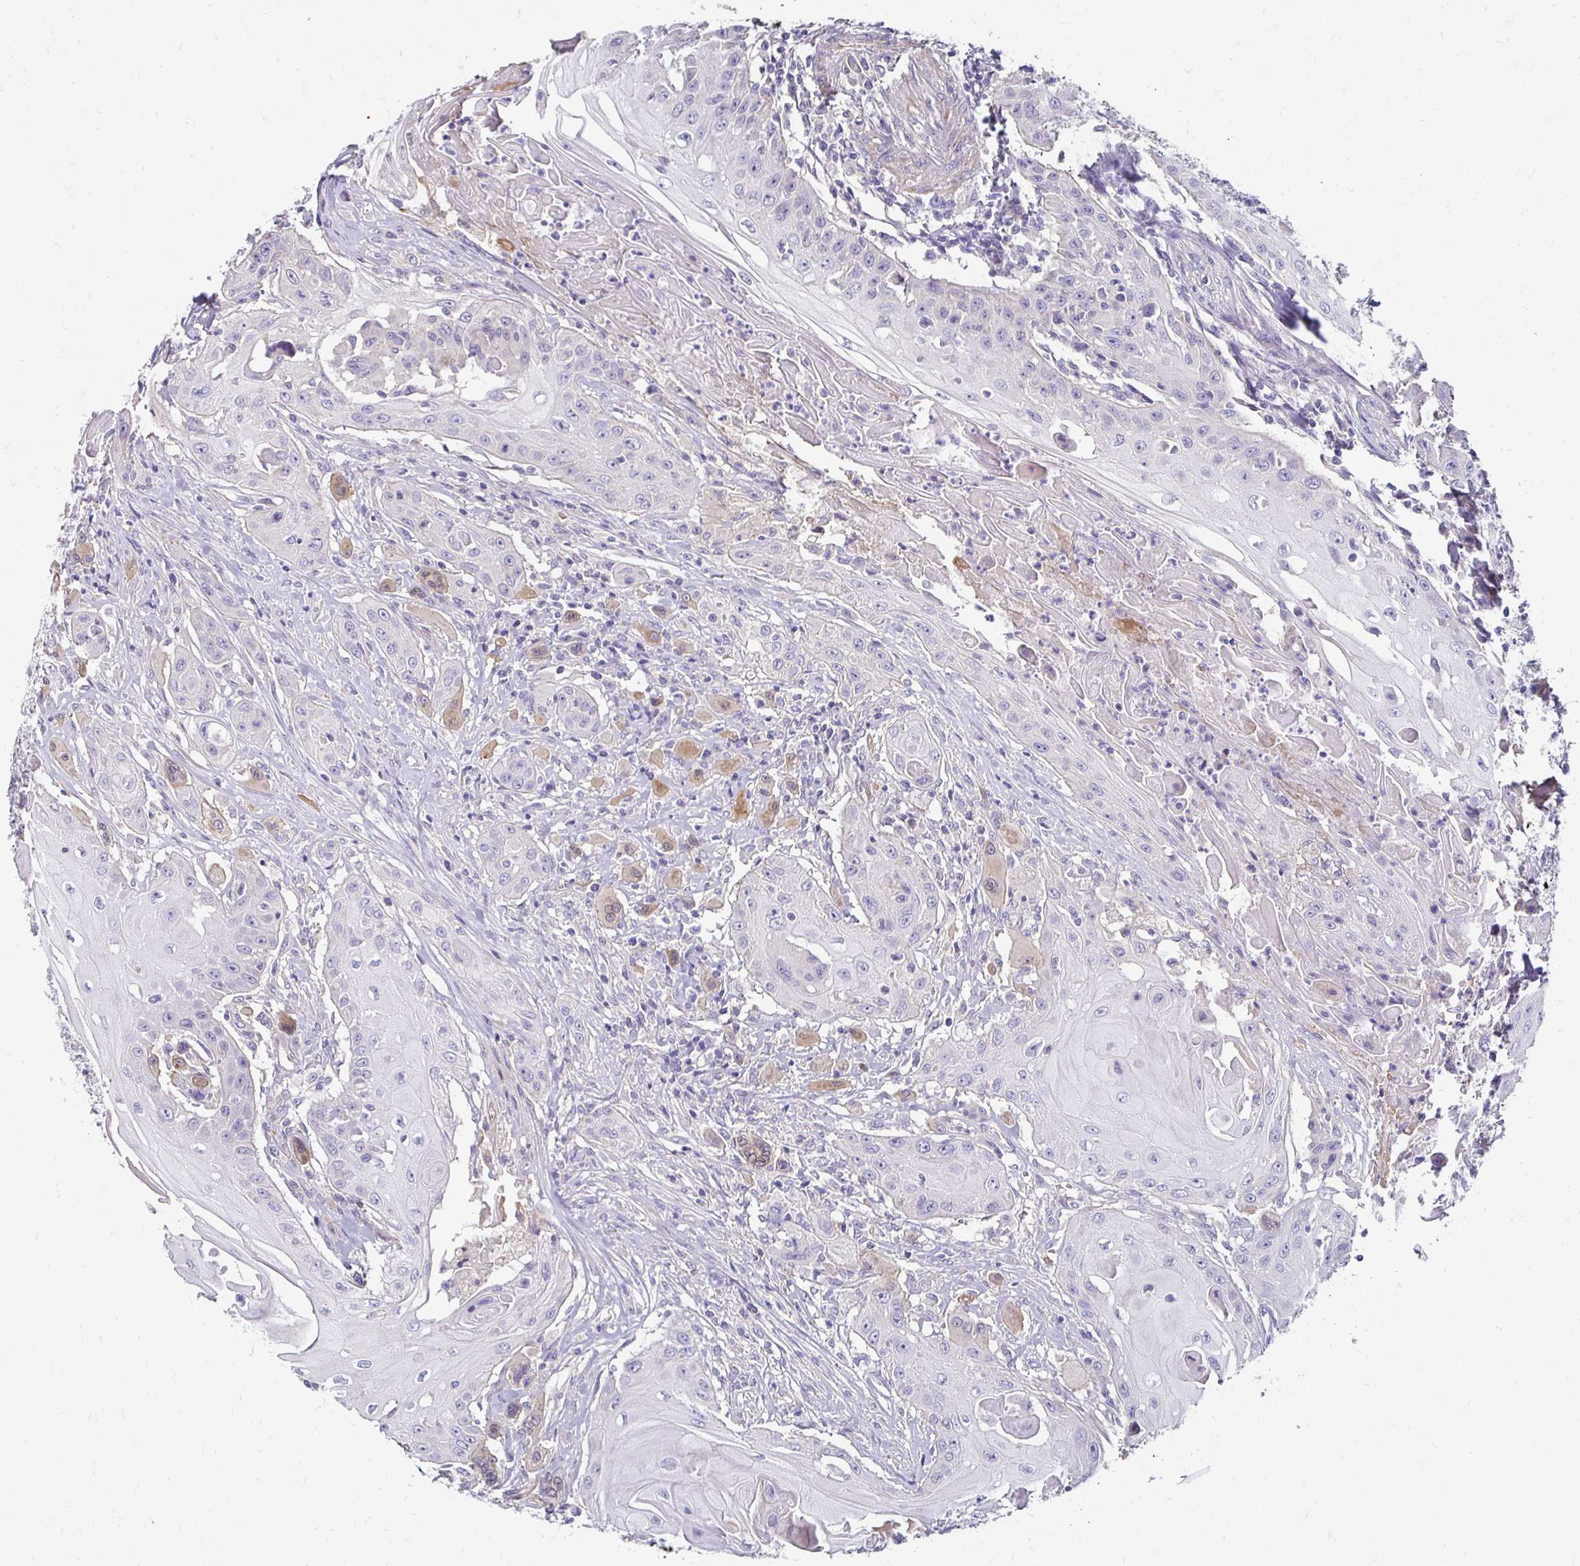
{"staining": {"intensity": "negative", "quantity": "none", "location": "none"}, "tissue": "head and neck cancer", "cell_type": "Tumor cells", "image_type": "cancer", "snomed": [{"axis": "morphology", "description": "Squamous cell carcinoma, NOS"}, {"axis": "topography", "description": "Oral tissue"}, {"axis": "topography", "description": "Head-Neck"}, {"axis": "topography", "description": "Neck, NOS"}], "caption": "Immunohistochemistry (IHC) micrograph of neoplastic tissue: human head and neck squamous cell carcinoma stained with DAB (3,3'-diaminobenzidine) demonstrates no significant protein staining in tumor cells.", "gene": "AKAP6", "patient": {"sex": "female", "age": 55}}